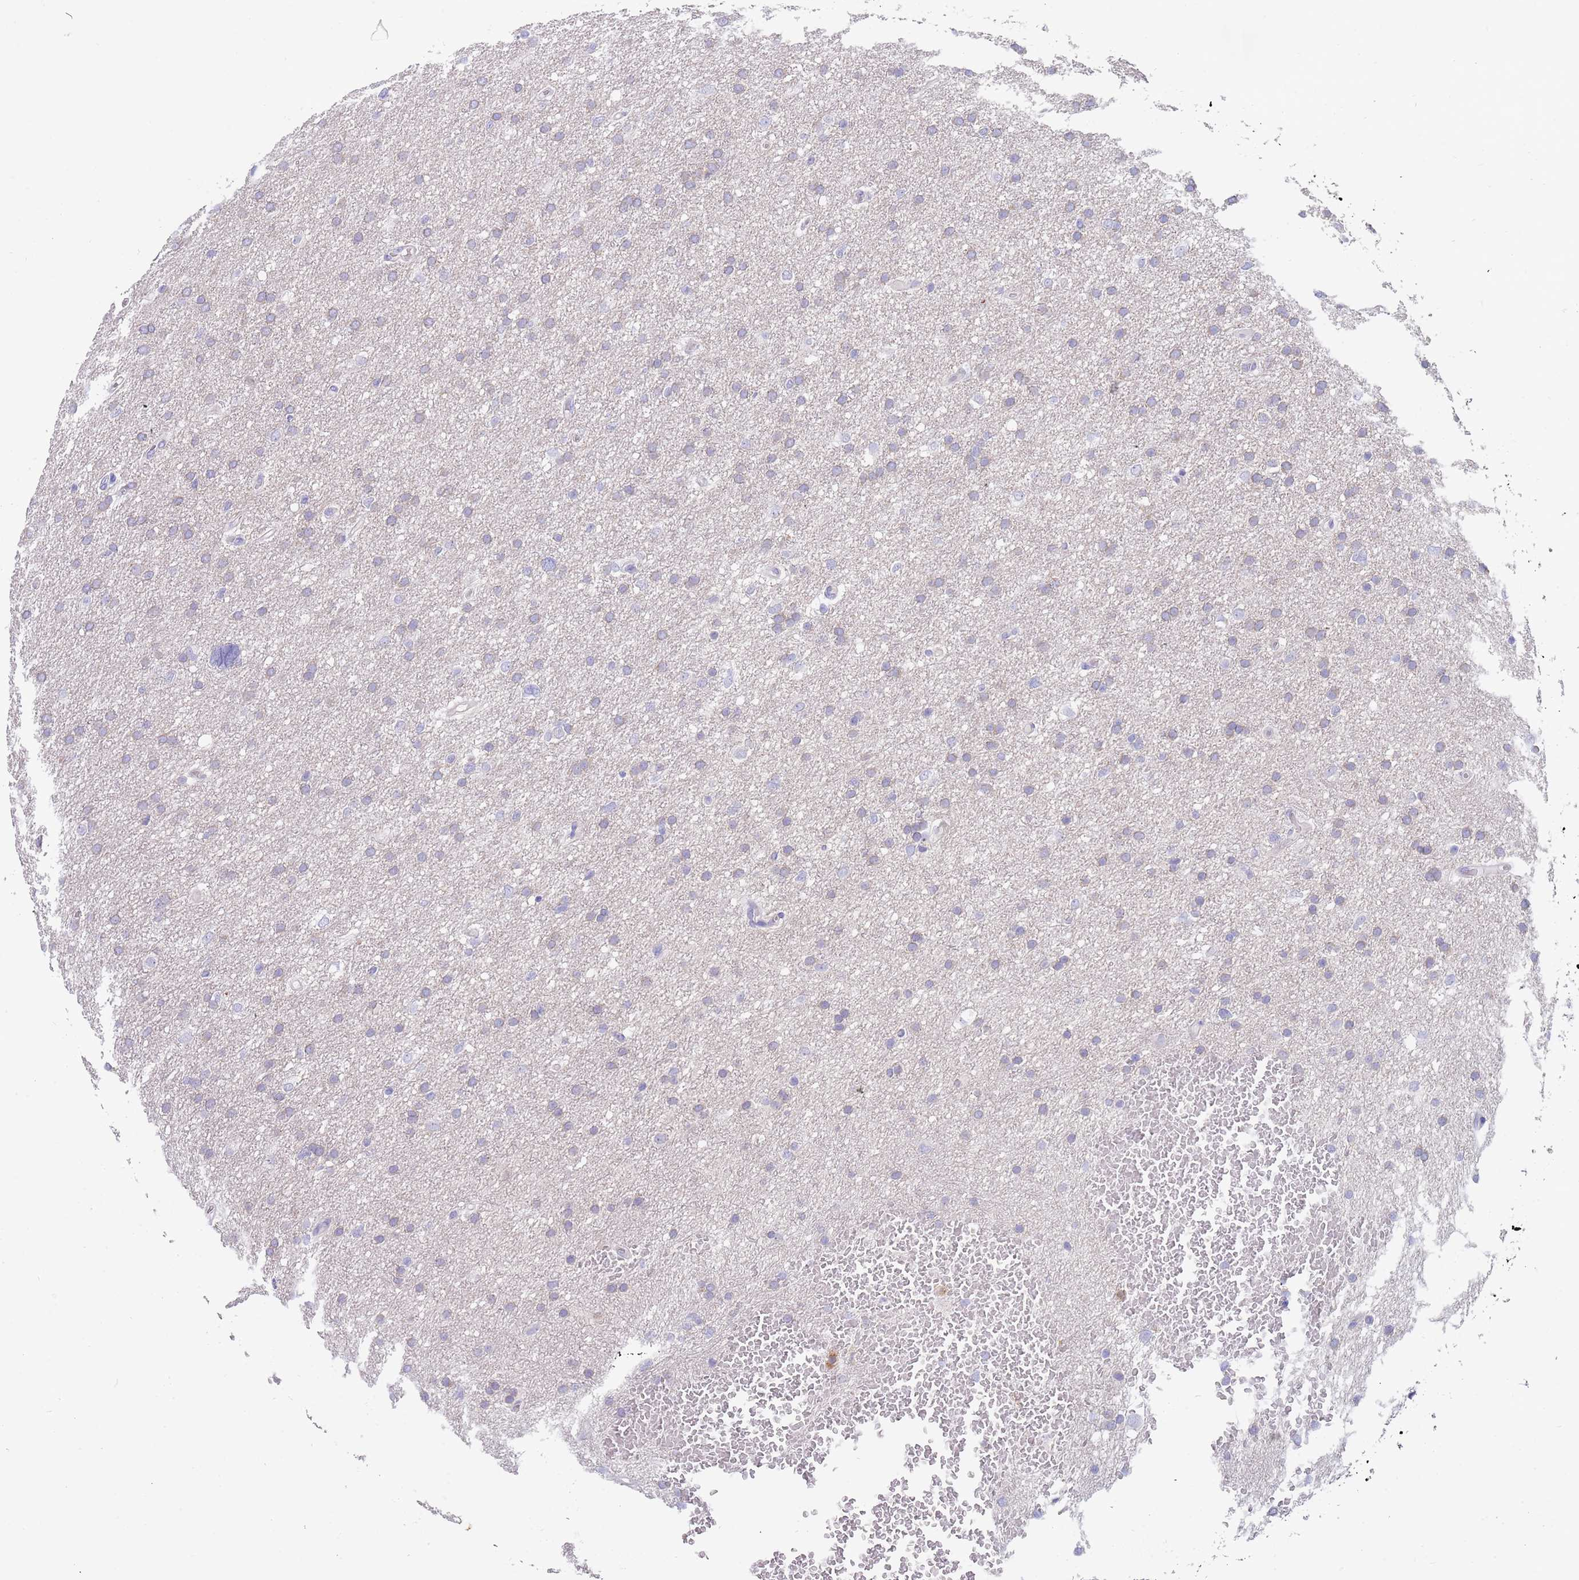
{"staining": {"intensity": "negative", "quantity": "none", "location": "none"}, "tissue": "glioma", "cell_type": "Tumor cells", "image_type": "cancer", "snomed": [{"axis": "morphology", "description": "Glioma, malignant, High grade"}, {"axis": "topography", "description": "Cerebral cortex"}], "caption": "IHC image of neoplastic tissue: high-grade glioma (malignant) stained with DAB reveals no significant protein staining in tumor cells. (Brightfield microscopy of DAB (3,3'-diaminobenzidine) immunohistochemistry at high magnification).", "gene": "TYW1", "patient": {"sex": "female", "age": 36}}